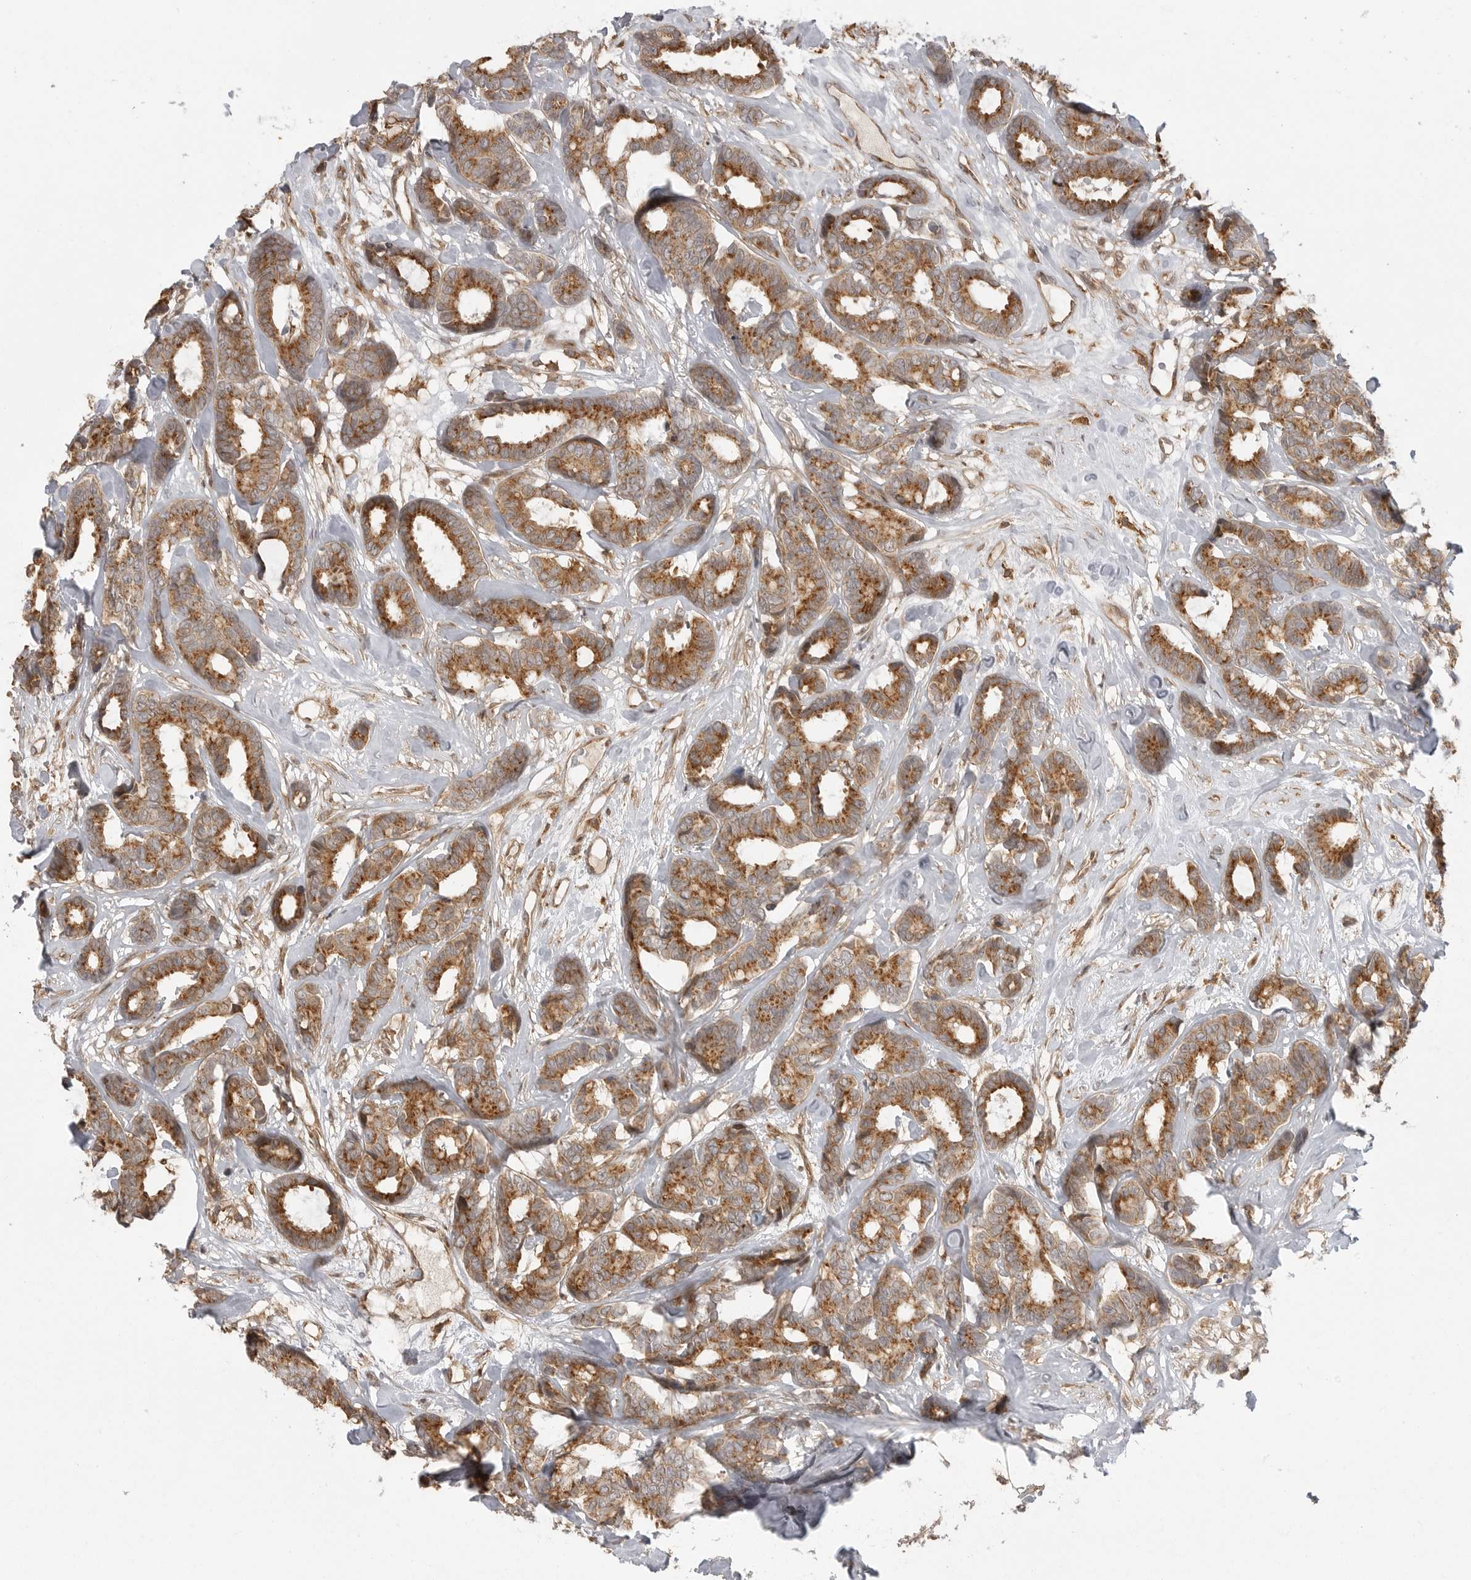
{"staining": {"intensity": "moderate", "quantity": ">75%", "location": "cytoplasmic/membranous"}, "tissue": "breast cancer", "cell_type": "Tumor cells", "image_type": "cancer", "snomed": [{"axis": "morphology", "description": "Duct carcinoma"}, {"axis": "topography", "description": "Breast"}], "caption": "Human breast cancer (intraductal carcinoma) stained with a protein marker displays moderate staining in tumor cells.", "gene": "FAT3", "patient": {"sex": "female", "age": 87}}